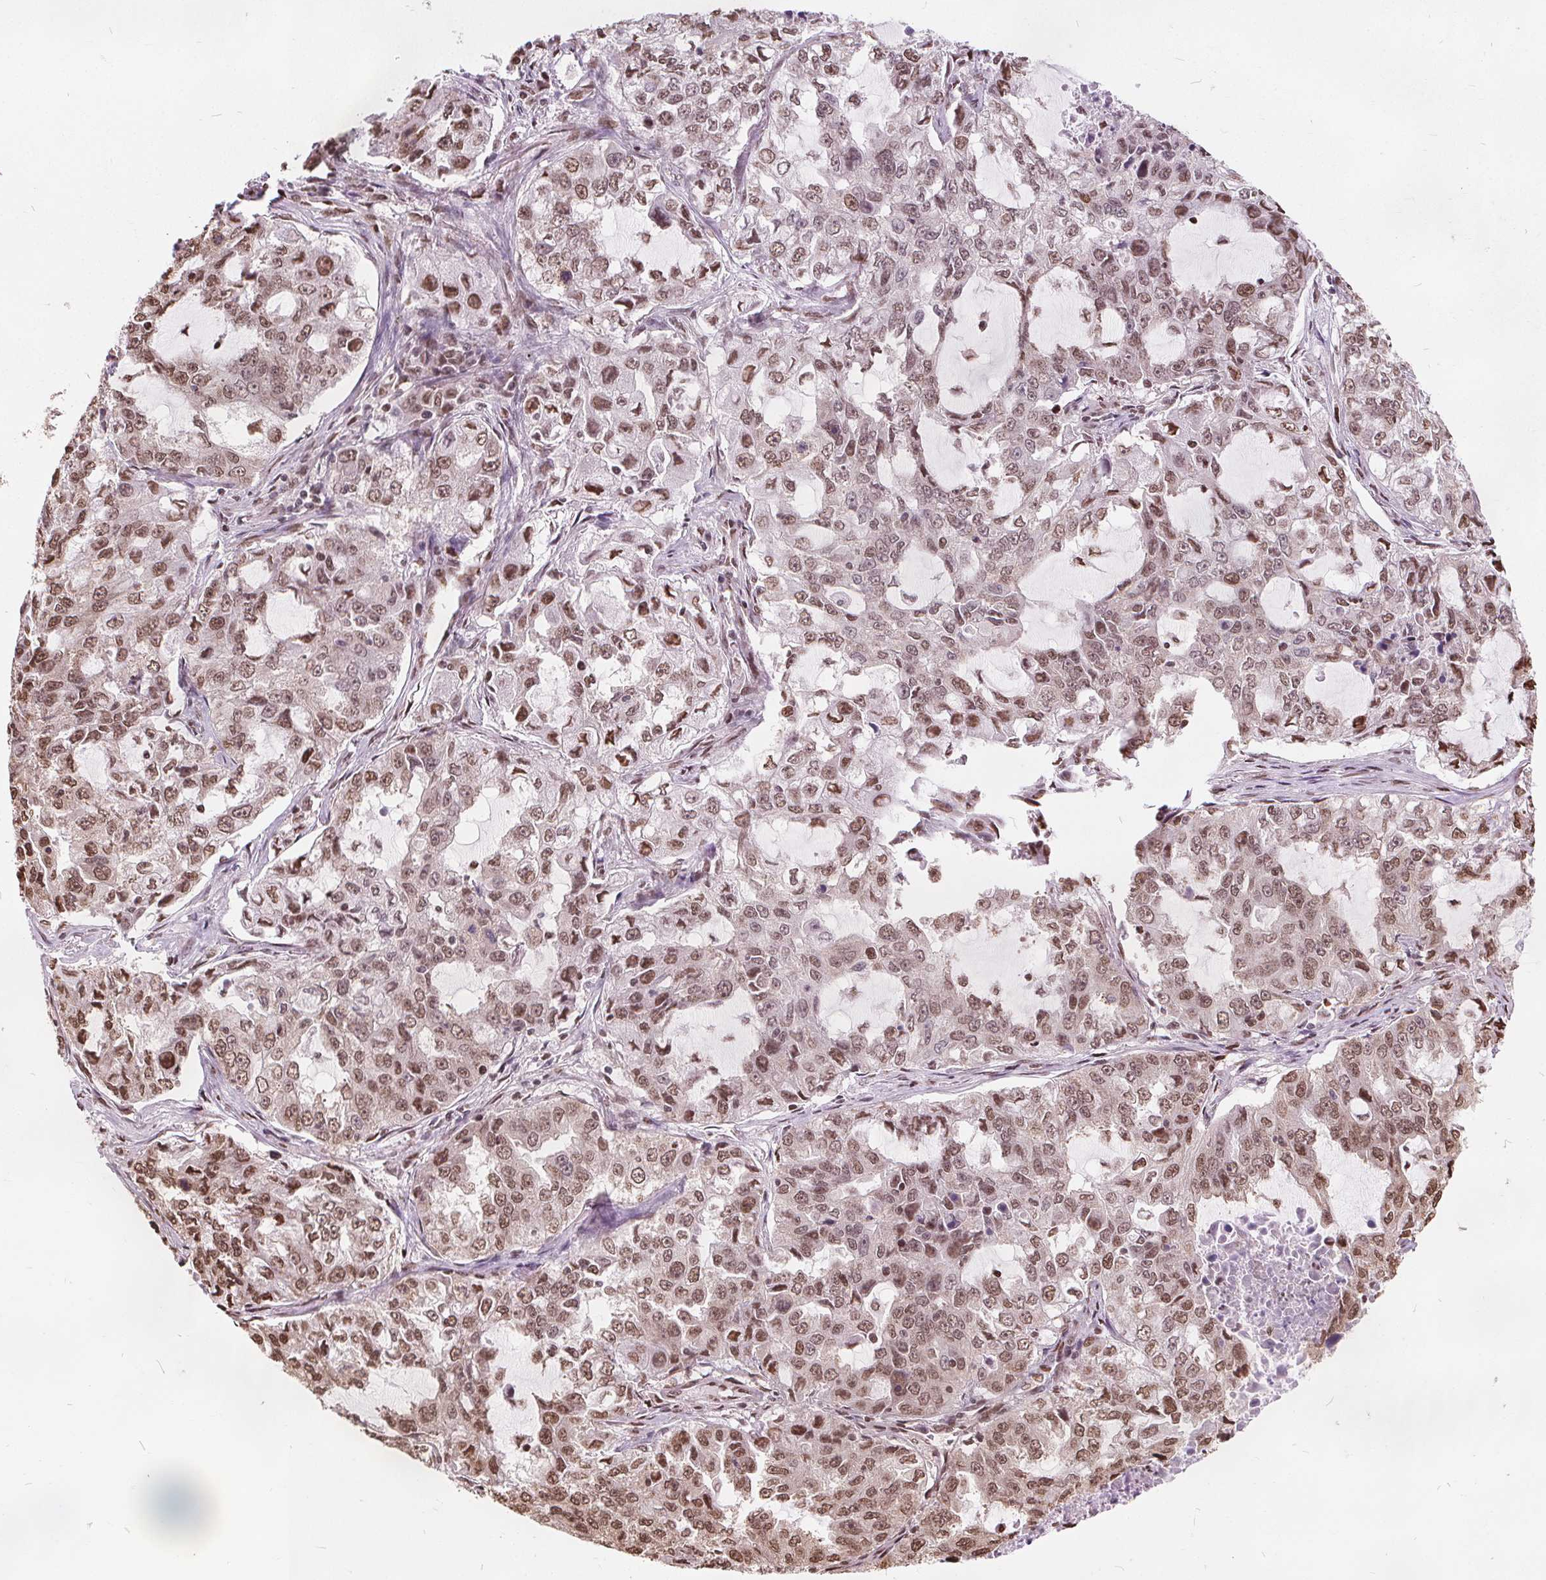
{"staining": {"intensity": "moderate", "quantity": ">75%", "location": "nuclear"}, "tissue": "lung cancer", "cell_type": "Tumor cells", "image_type": "cancer", "snomed": [{"axis": "morphology", "description": "Adenocarcinoma, NOS"}, {"axis": "topography", "description": "Lung"}], "caption": "Adenocarcinoma (lung) was stained to show a protein in brown. There is medium levels of moderate nuclear staining in about >75% of tumor cells.", "gene": "ISLR2", "patient": {"sex": "female", "age": 61}}